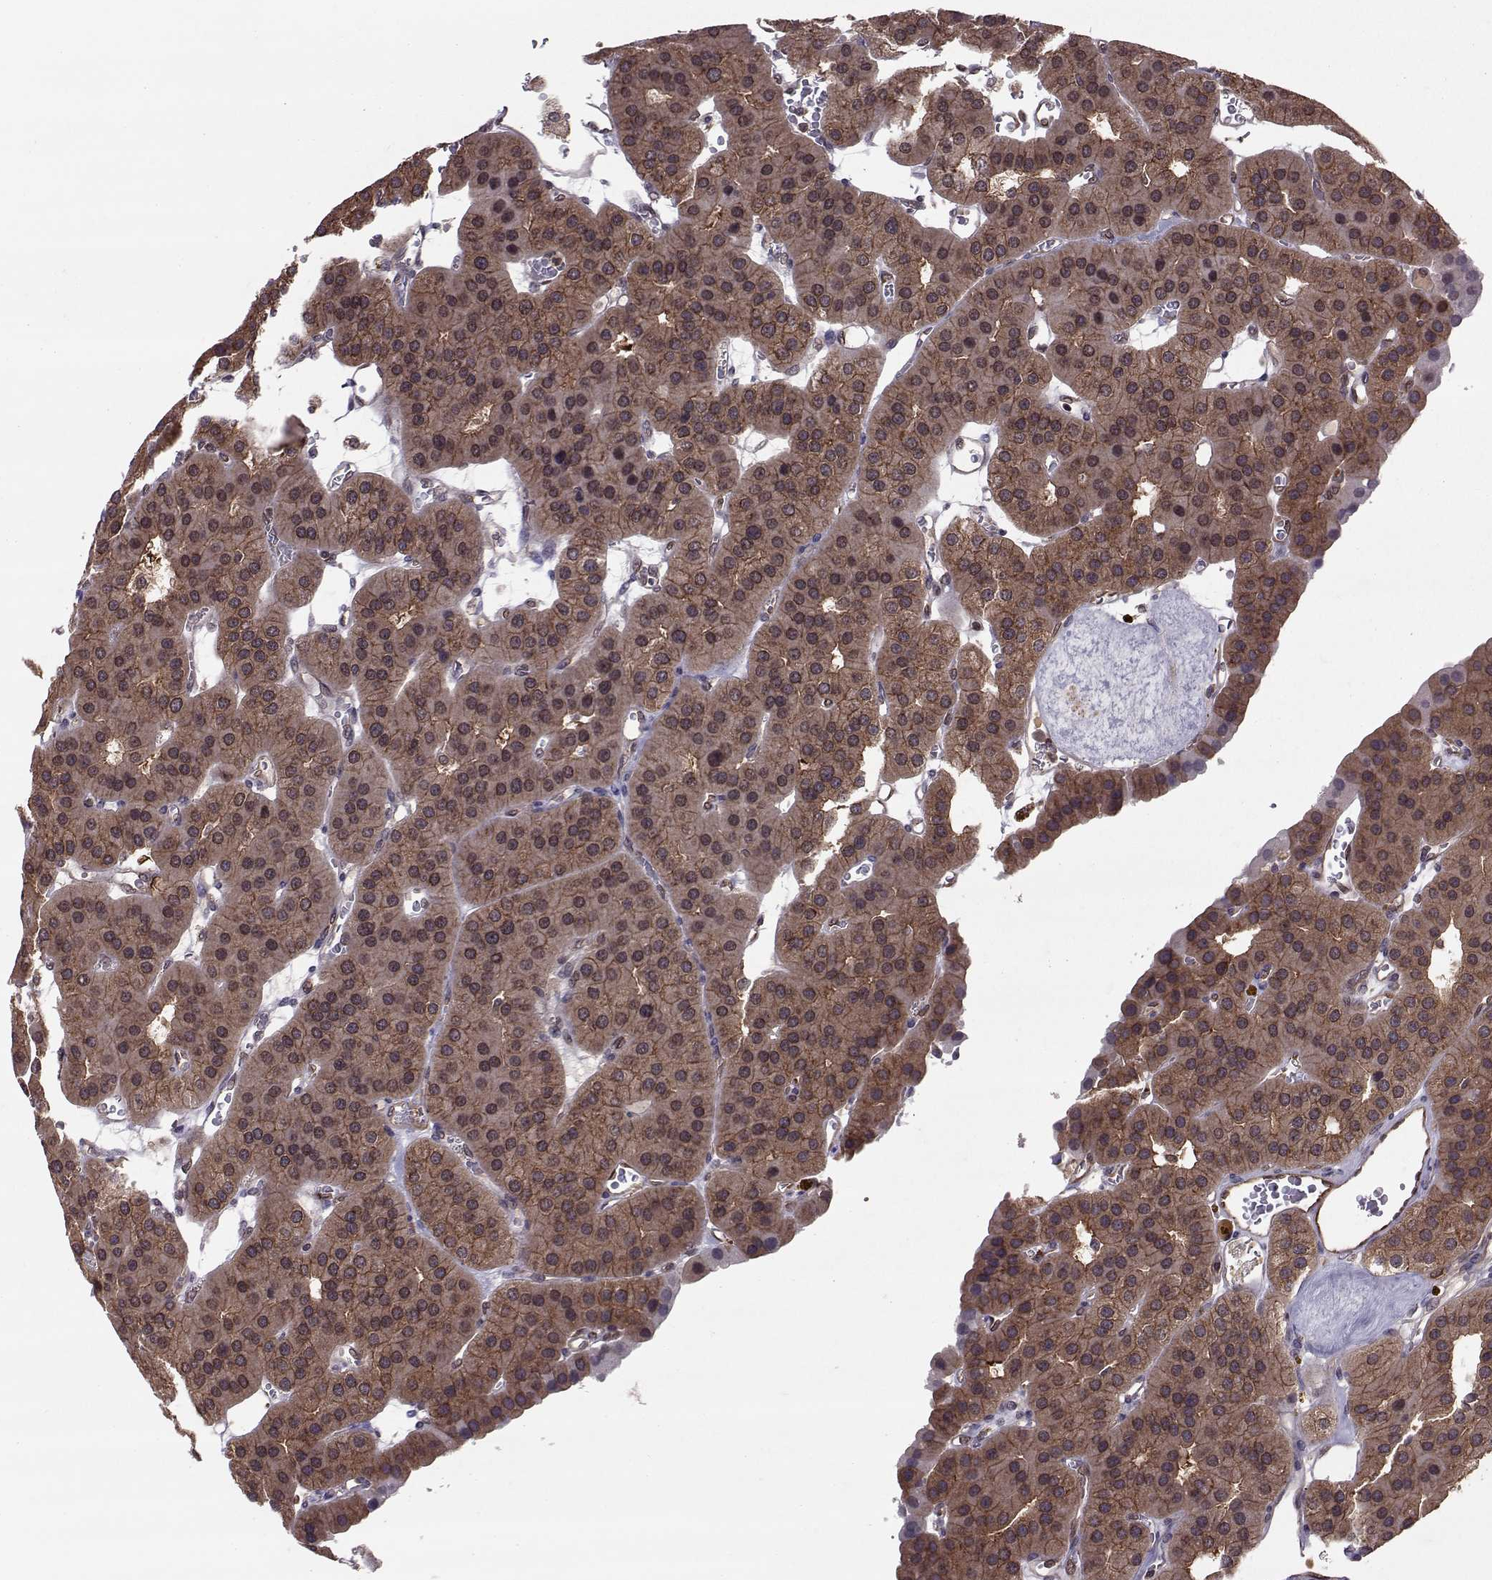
{"staining": {"intensity": "strong", "quantity": ">75%", "location": "cytoplasmic/membranous"}, "tissue": "parathyroid gland", "cell_type": "Glandular cells", "image_type": "normal", "snomed": [{"axis": "morphology", "description": "Normal tissue, NOS"}, {"axis": "morphology", "description": "Adenoma, NOS"}, {"axis": "topography", "description": "Parathyroid gland"}], "caption": "Human parathyroid gland stained for a protein (brown) demonstrates strong cytoplasmic/membranous positive positivity in approximately >75% of glandular cells.", "gene": "PPP2R2A", "patient": {"sex": "female", "age": 86}}